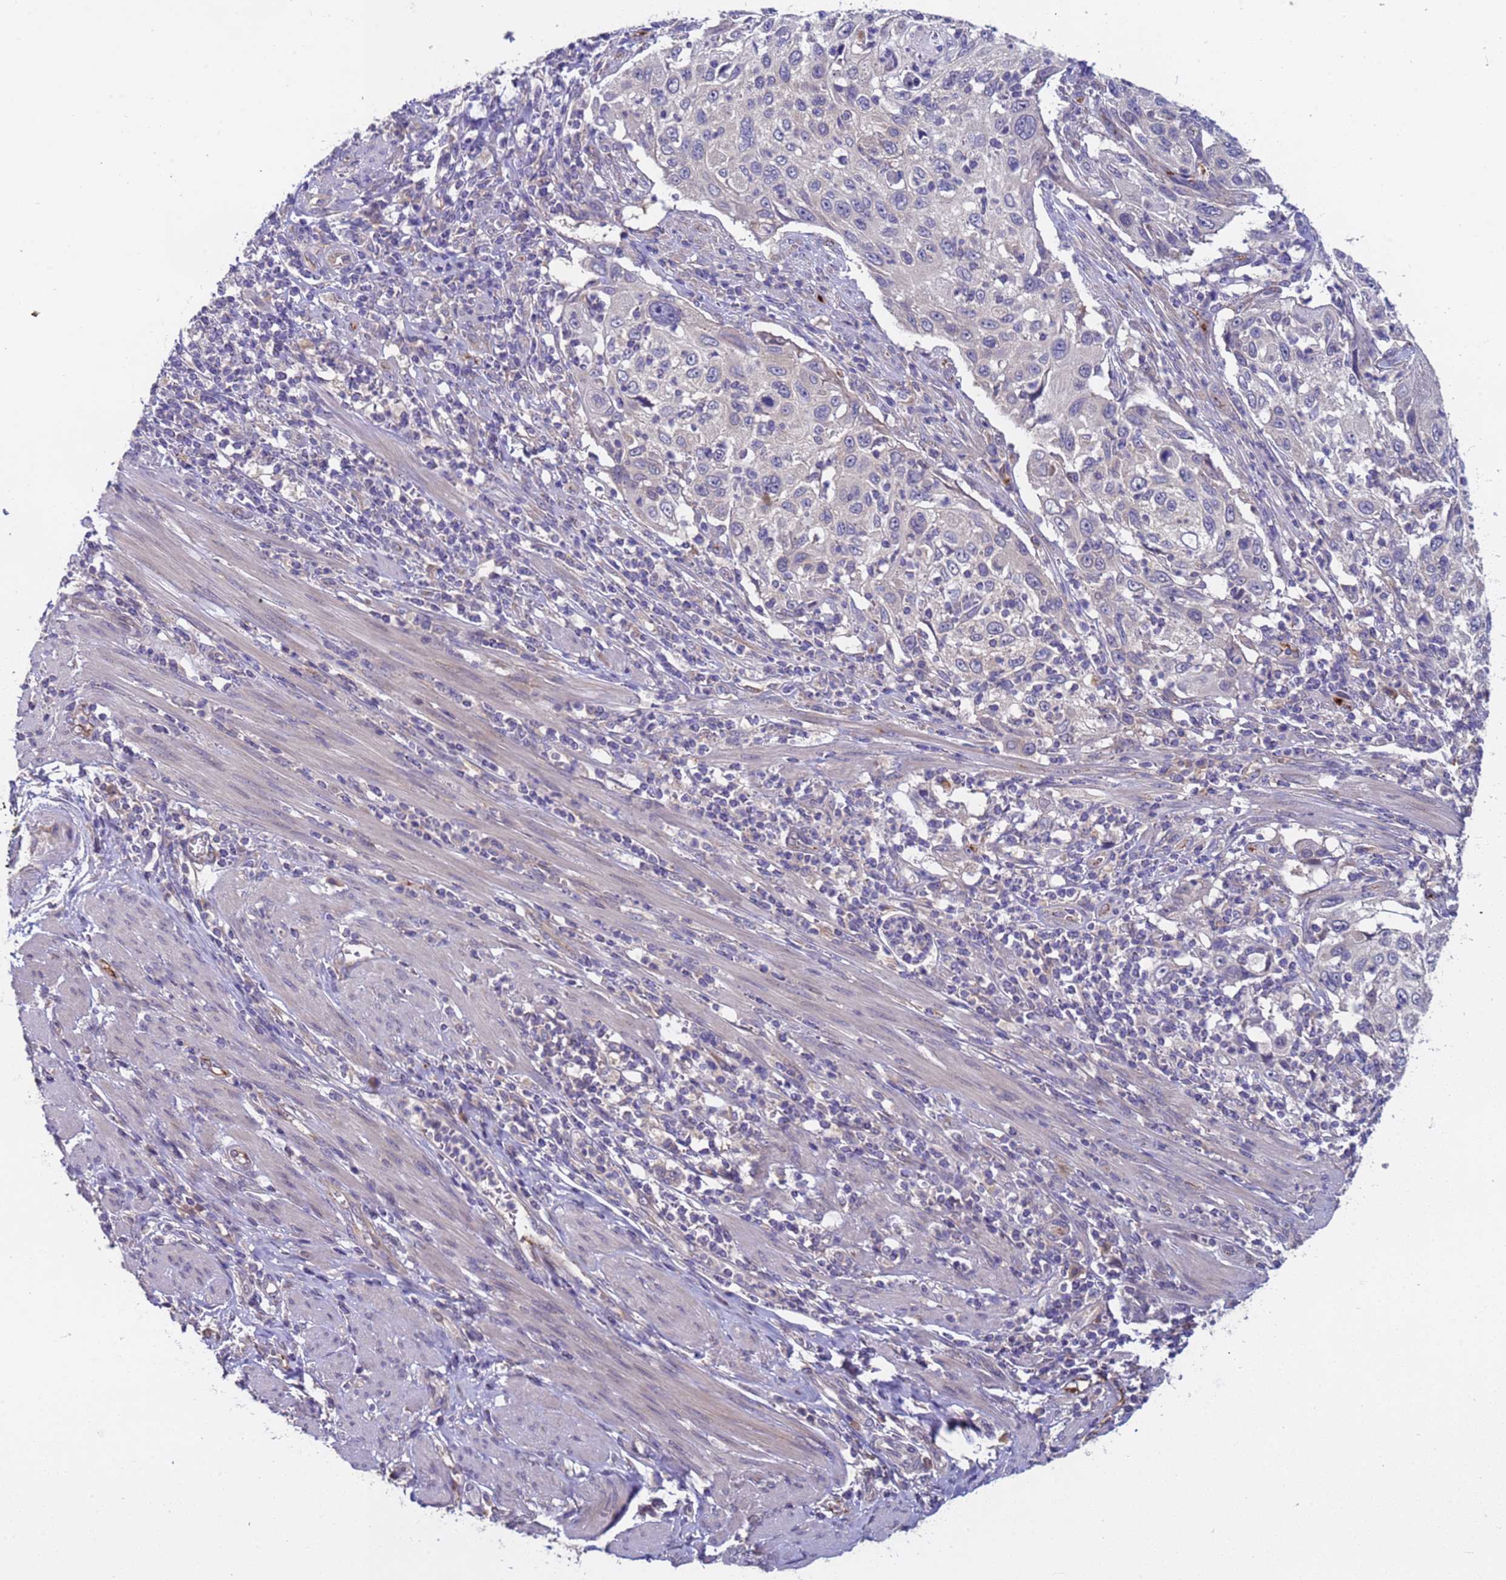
{"staining": {"intensity": "negative", "quantity": "none", "location": "none"}, "tissue": "cervical cancer", "cell_type": "Tumor cells", "image_type": "cancer", "snomed": [{"axis": "morphology", "description": "Squamous cell carcinoma, NOS"}, {"axis": "topography", "description": "Cervix"}], "caption": "Protein analysis of cervical squamous cell carcinoma reveals no significant staining in tumor cells.", "gene": "ZNF248", "patient": {"sex": "female", "age": 70}}